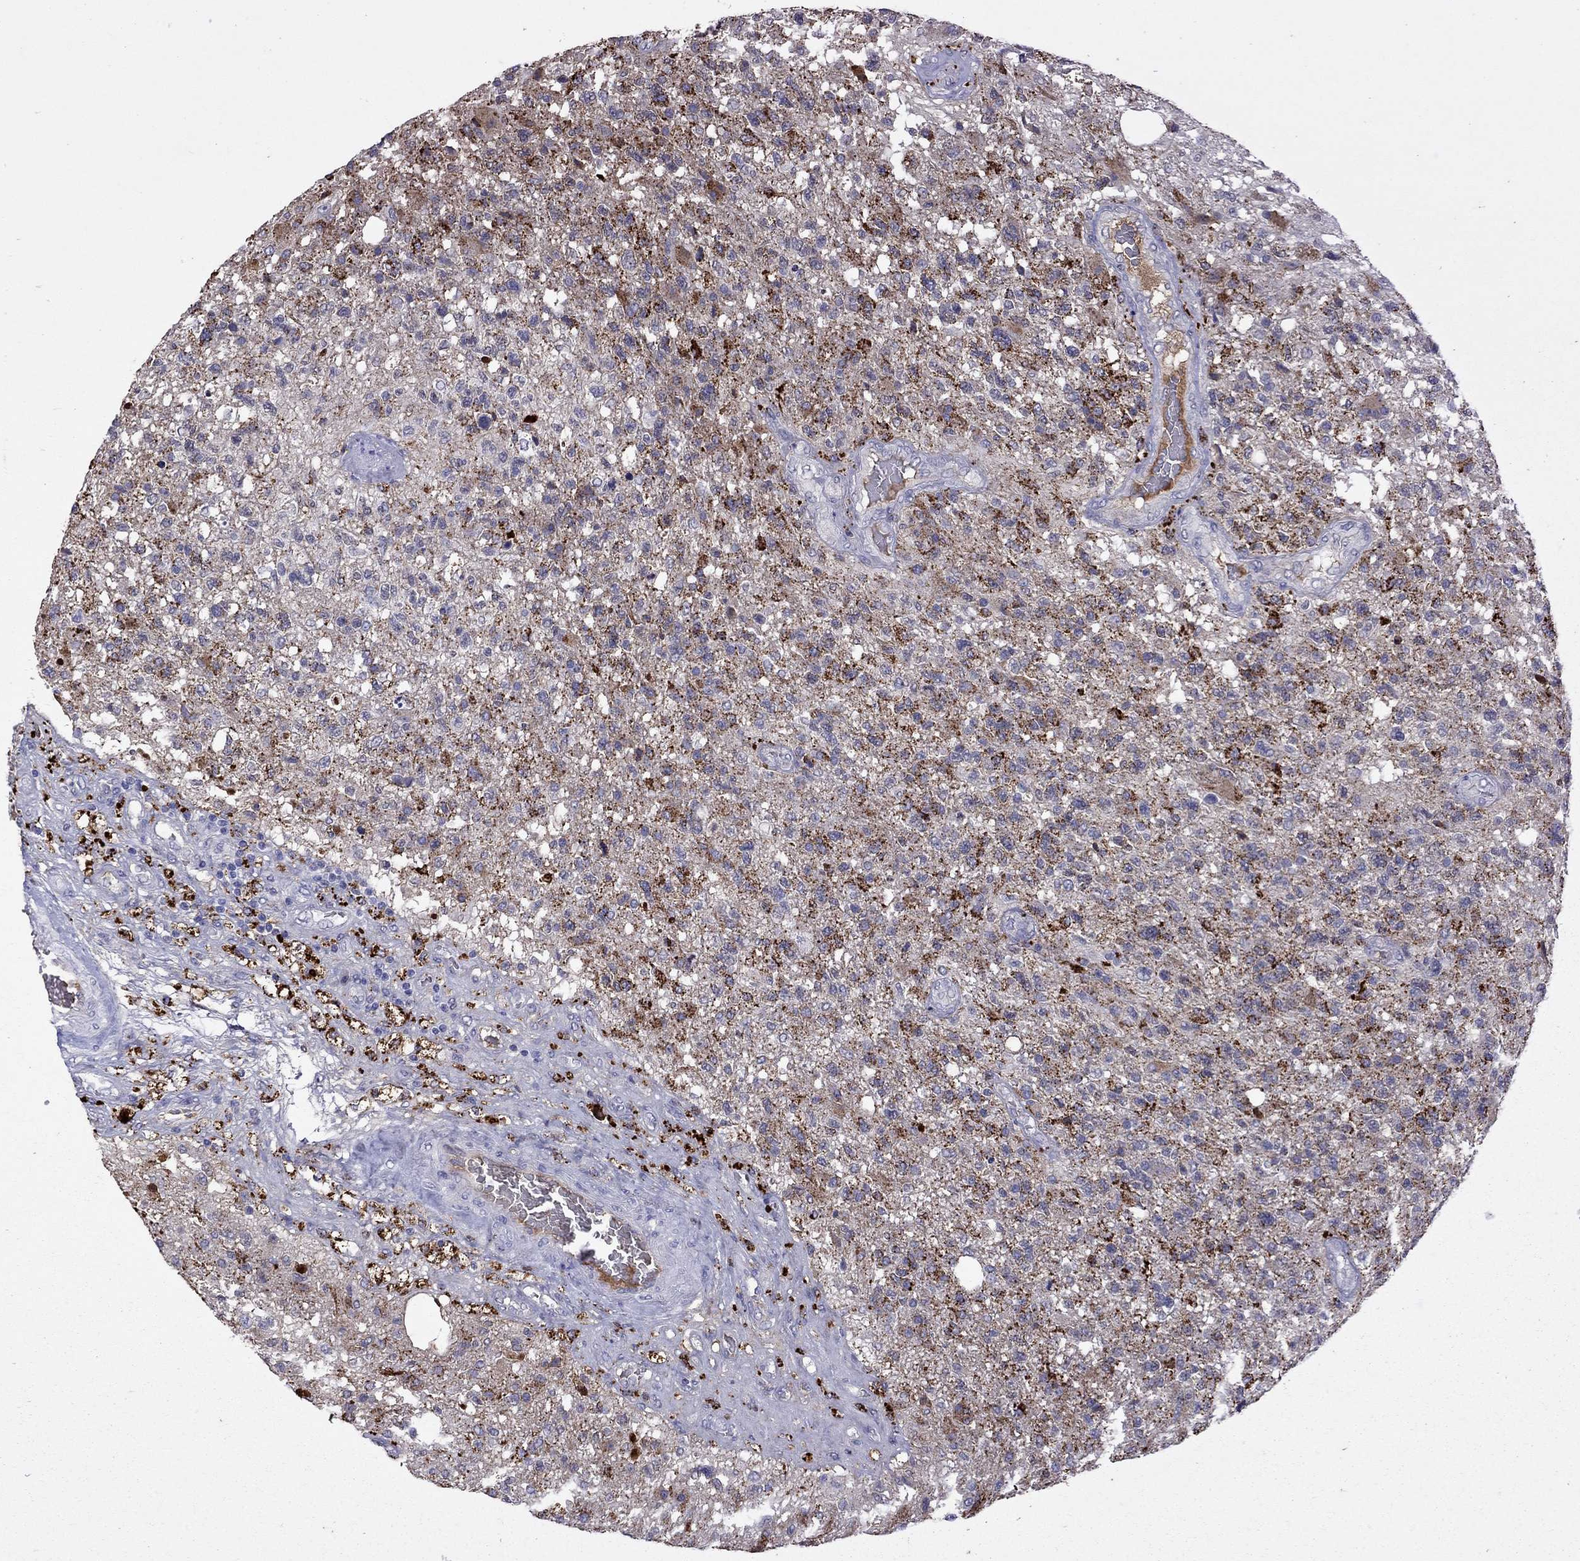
{"staining": {"intensity": "strong", "quantity": "<25%", "location": "cytoplasmic/membranous"}, "tissue": "glioma", "cell_type": "Tumor cells", "image_type": "cancer", "snomed": [{"axis": "morphology", "description": "Glioma, malignant, High grade"}, {"axis": "topography", "description": "Brain"}], "caption": "Protein staining displays strong cytoplasmic/membranous positivity in about <25% of tumor cells in malignant high-grade glioma.", "gene": "SERPINA3", "patient": {"sex": "male", "age": 56}}